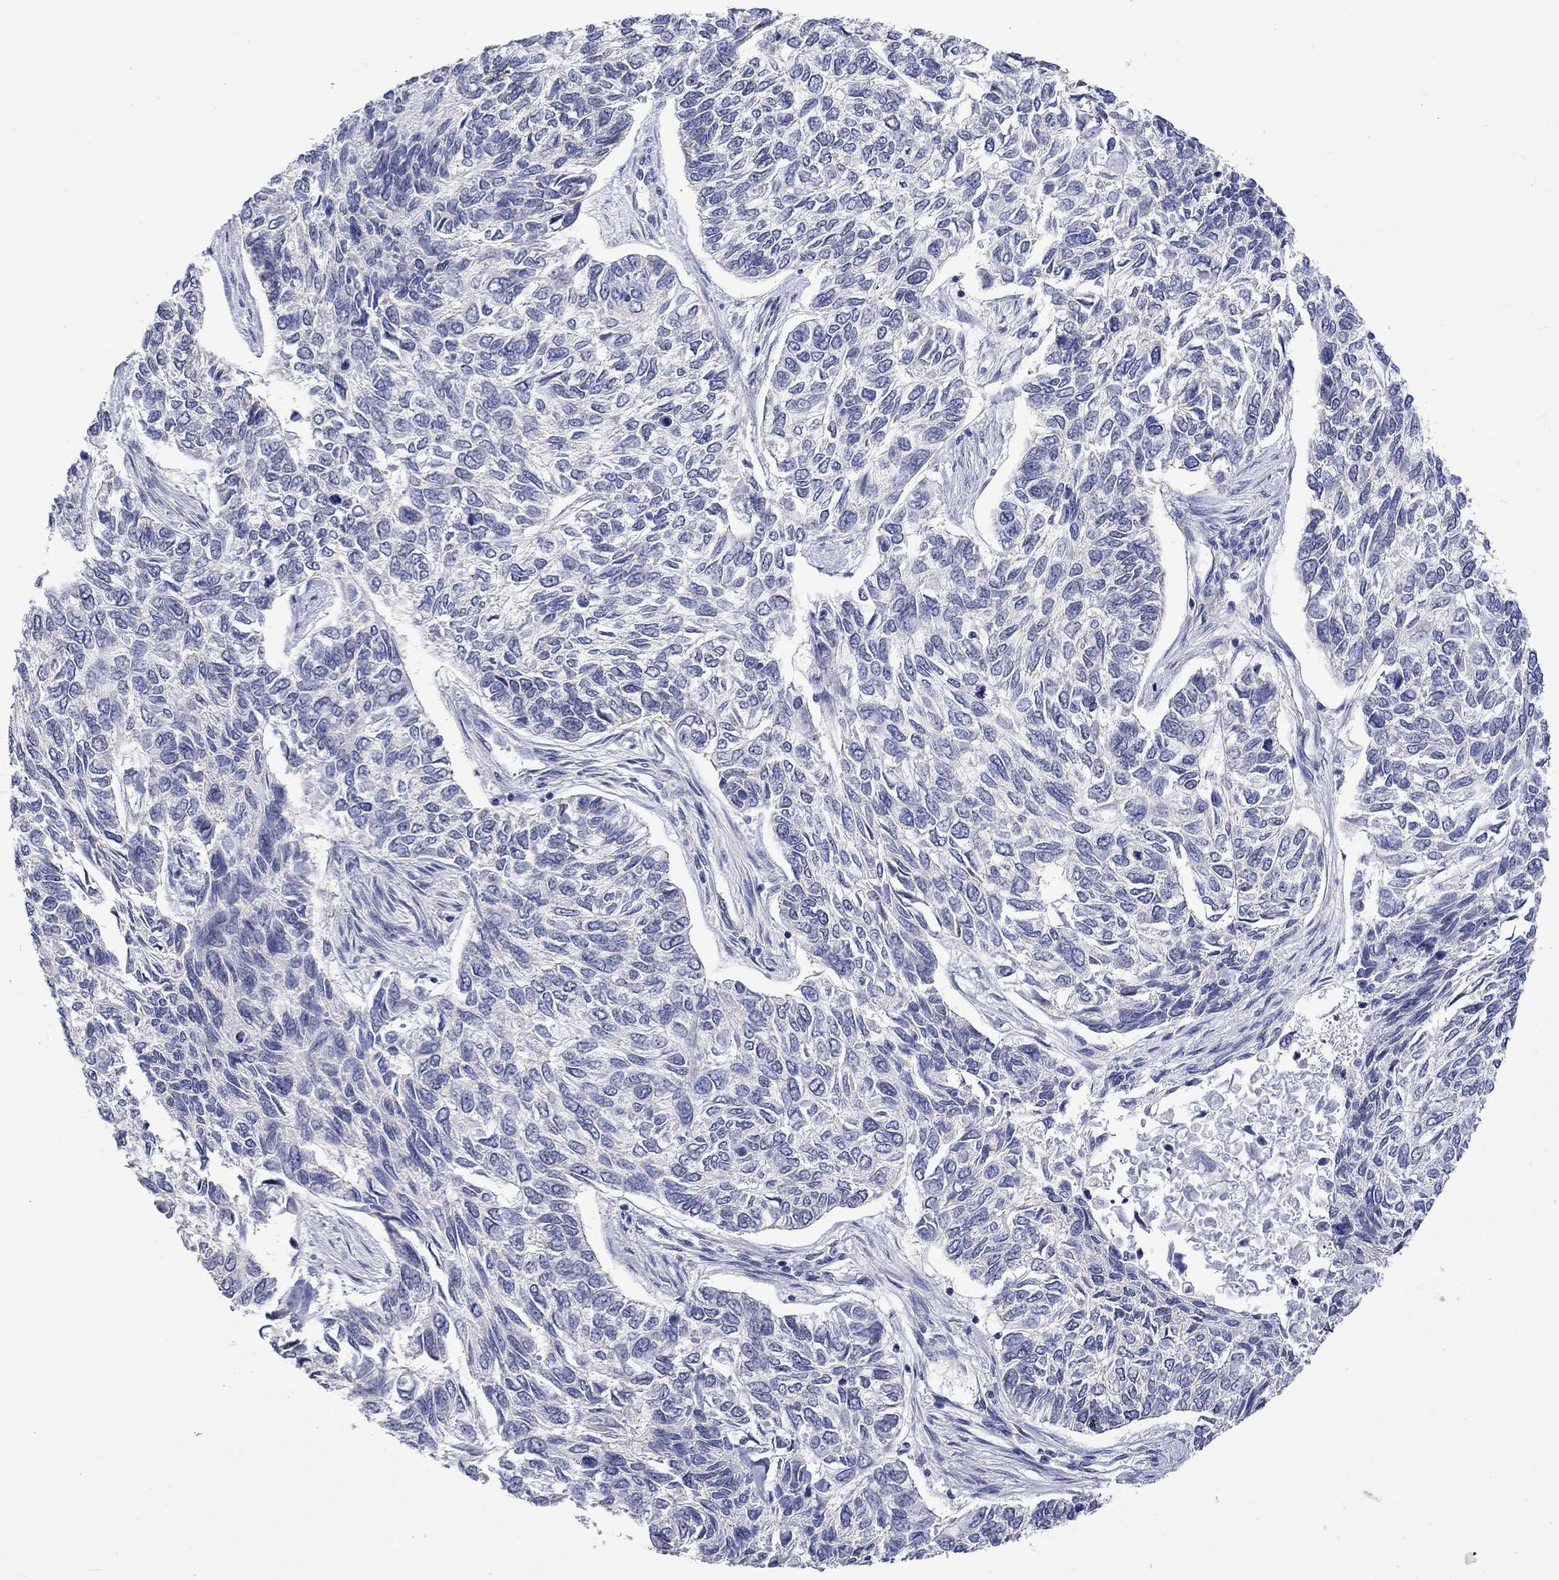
{"staining": {"intensity": "negative", "quantity": "none", "location": "none"}, "tissue": "skin cancer", "cell_type": "Tumor cells", "image_type": "cancer", "snomed": [{"axis": "morphology", "description": "Basal cell carcinoma"}, {"axis": "topography", "description": "Skin"}], "caption": "Human skin cancer stained for a protein using IHC demonstrates no positivity in tumor cells.", "gene": "CERS1", "patient": {"sex": "female", "age": 65}}